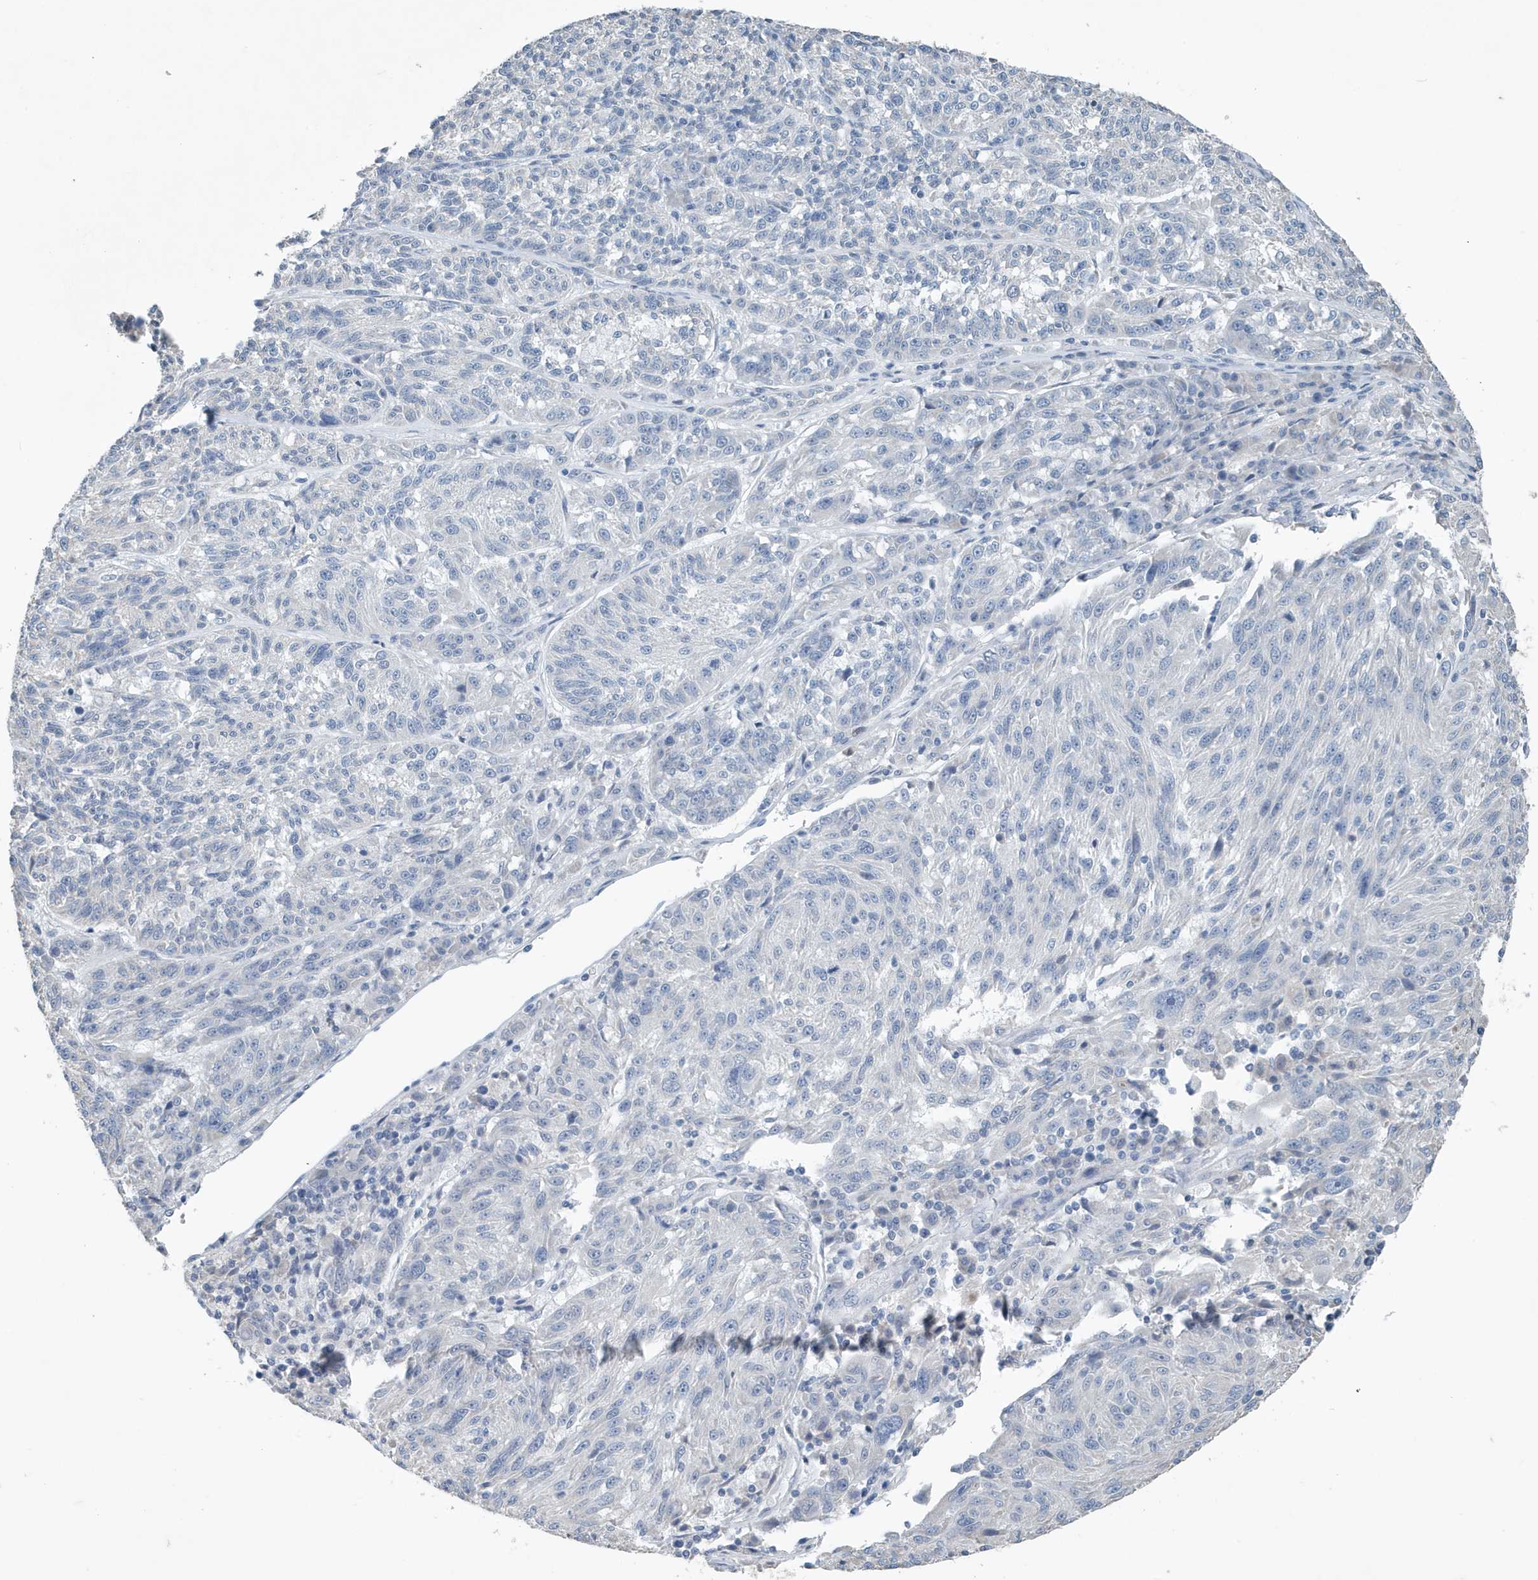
{"staining": {"intensity": "negative", "quantity": "none", "location": "none"}, "tissue": "melanoma", "cell_type": "Tumor cells", "image_type": "cancer", "snomed": [{"axis": "morphology", "description": "Malignant melanoma, NOS"}, {"axis": "topography", "description": "Skin"}], "caption": "This photomicrograph is of malignant melanoma stained with IHC to label a protein in brown with the nuclei are counter-stained blue. There is no positivity in tumor cells.", "gene": "UGT2B4", "patient": {"sex": "male", "age": 53}}